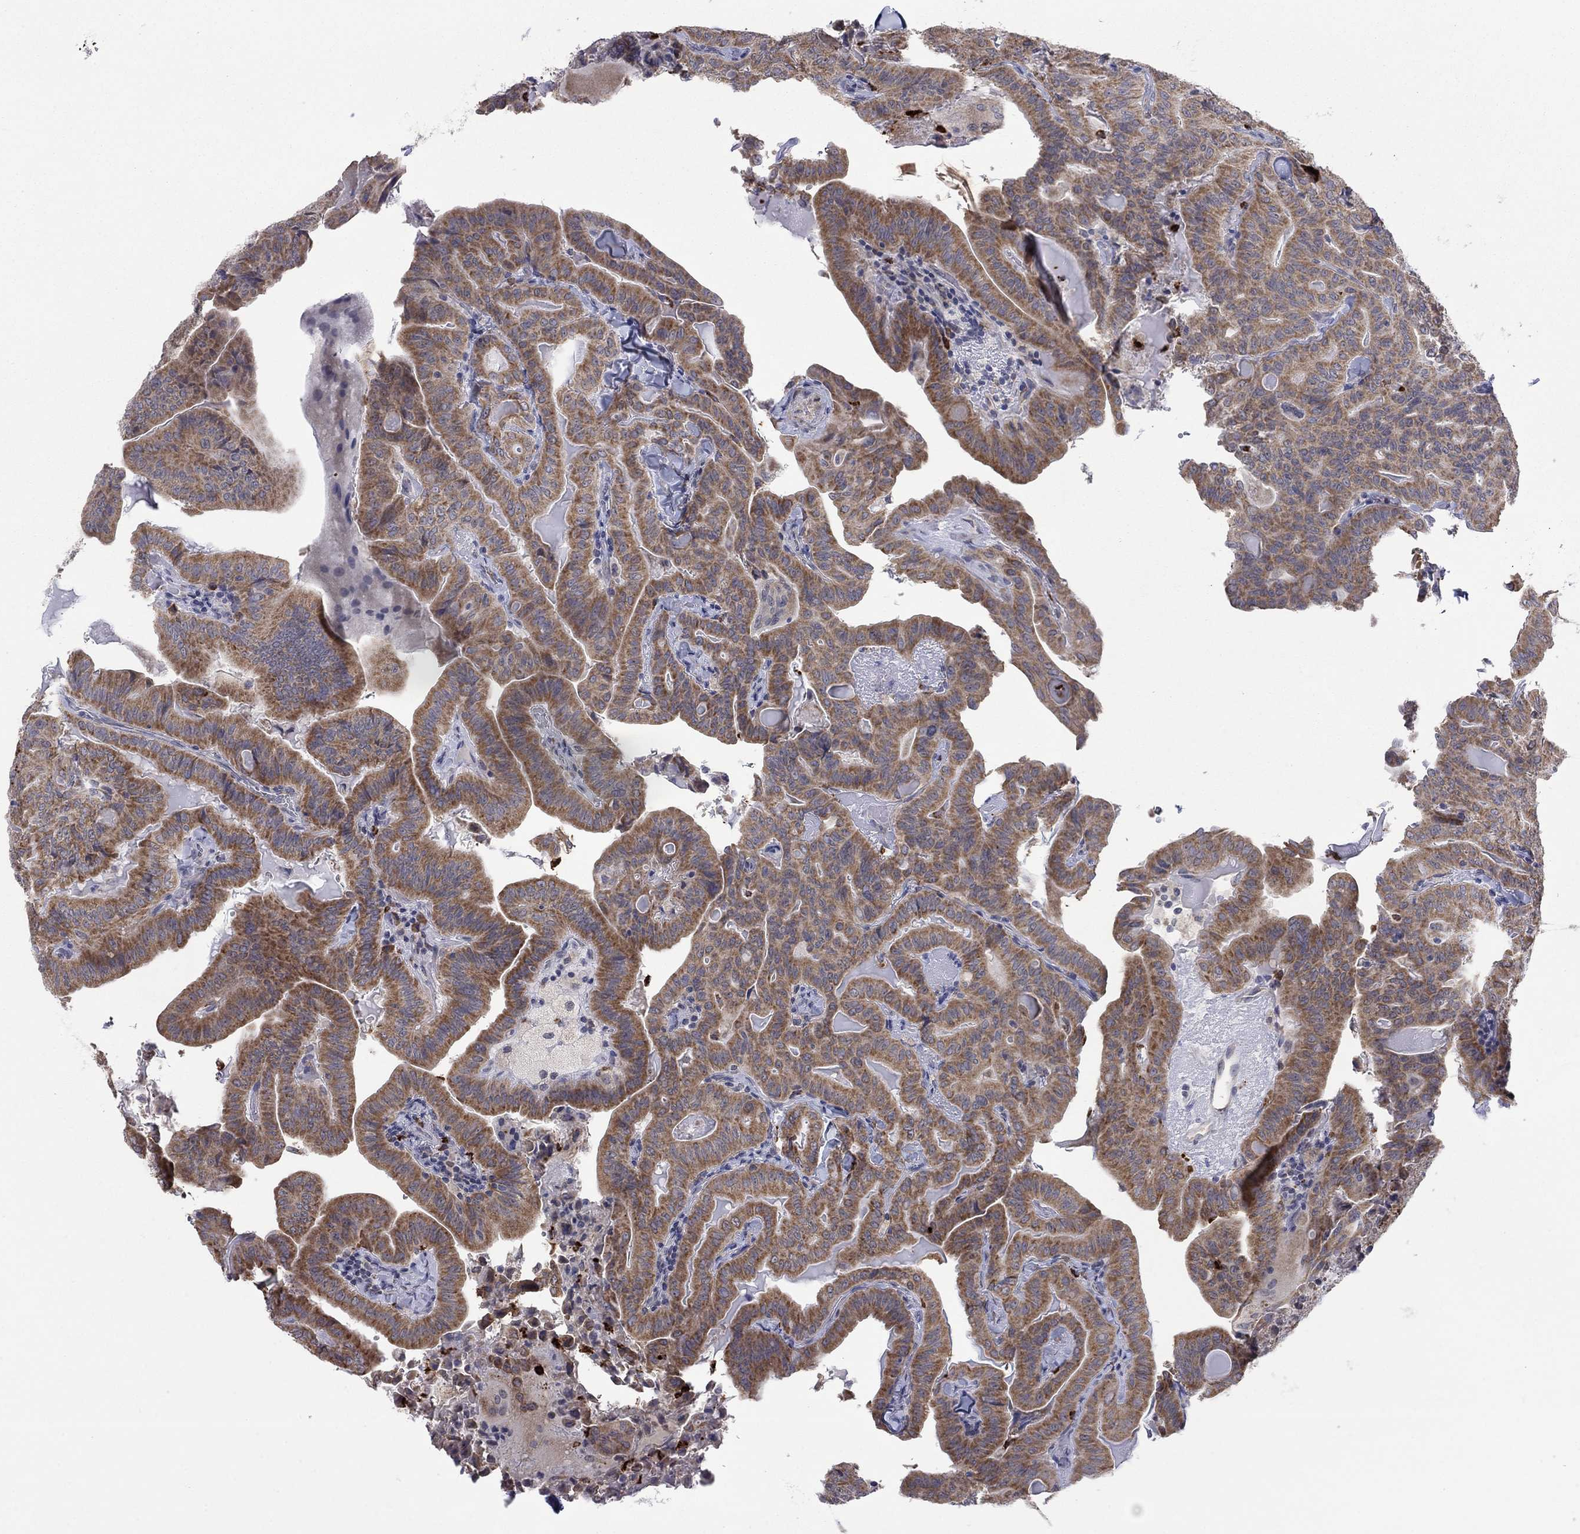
{"staining": {"intensity": "moderate", "quantity": ">75%", "location": "cytoplasmic/membranous"}, "tissue": "thyroid cancer", "cell_type": "Tumor cells", "image_type": "cancer", "snomed": [{"axis": "morphology", "description": "Papillary adenocarcinoma, NOS"}, {"axis": "topography", "description": "Thyroid gland"}], "caption": "Immunohistochemistry micrograph of neoplastic tissue: human papillary adenocarcinoma (thyroid) stained using IHC shows medium levels of moderate protein expression localized specifically in the cytoplasmic/membranous of tumor cells, appearing as a cytoplasmic/membranous brown color.", "gene": "MTRFR", "patient": {"sex": "female", "age": 68}}